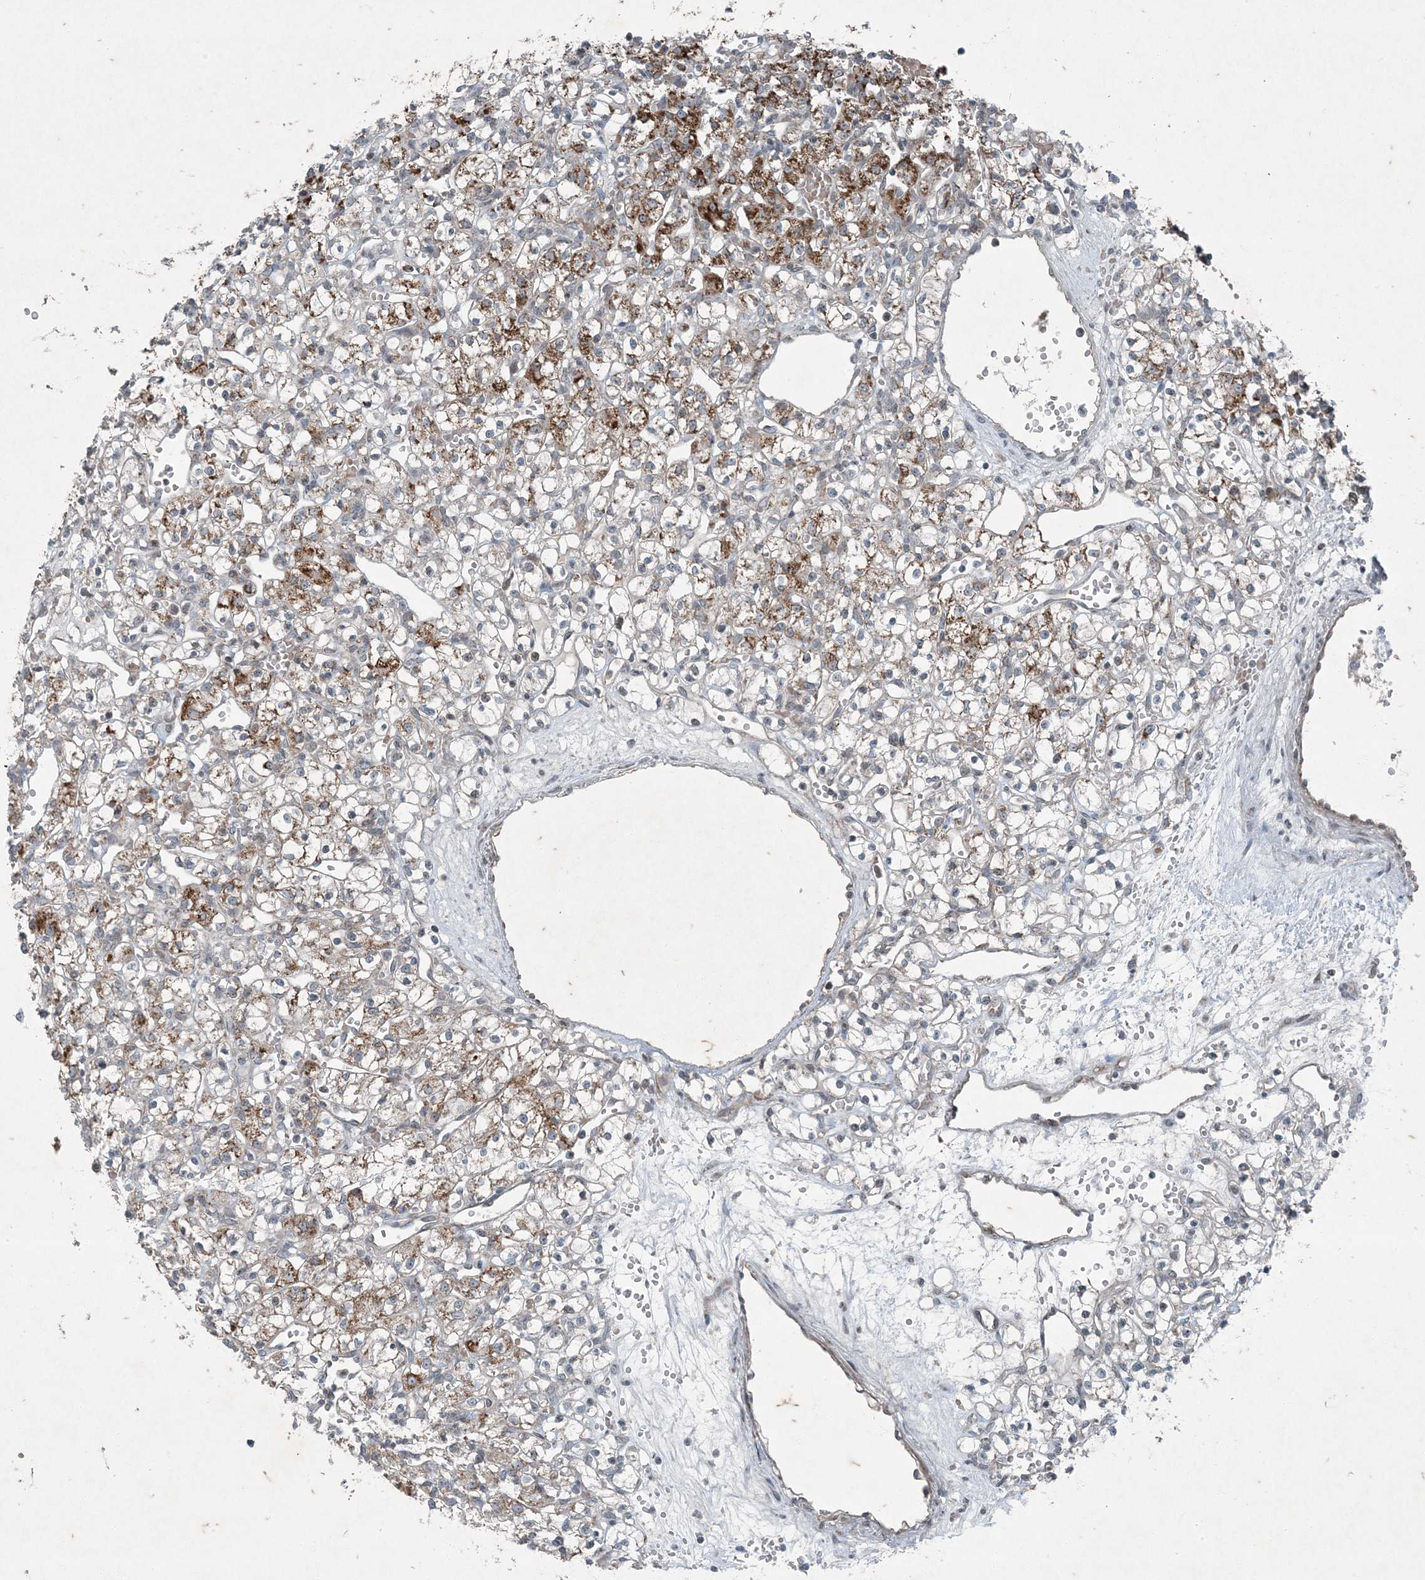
{"staining": {"intensity": "strong", "quantity": "<25%", "location": "cytoplasmic/membranous"}, "tissue": "renal cancer", "cell_type": "Tumor cells", "image_type": "cancer", "snomed": [{"axis": "morphology", "description": "Adenocarcinoma, NOS"}, {"axis": "topography", "description": "Kidney"}], "caption": "A brown stain highlights strong cytoplasmic/membranous staining of a protein in renal adenocarcinoma tumor cells.", "gene": "PC", "patient": {"sex": "female", "age": 59}}